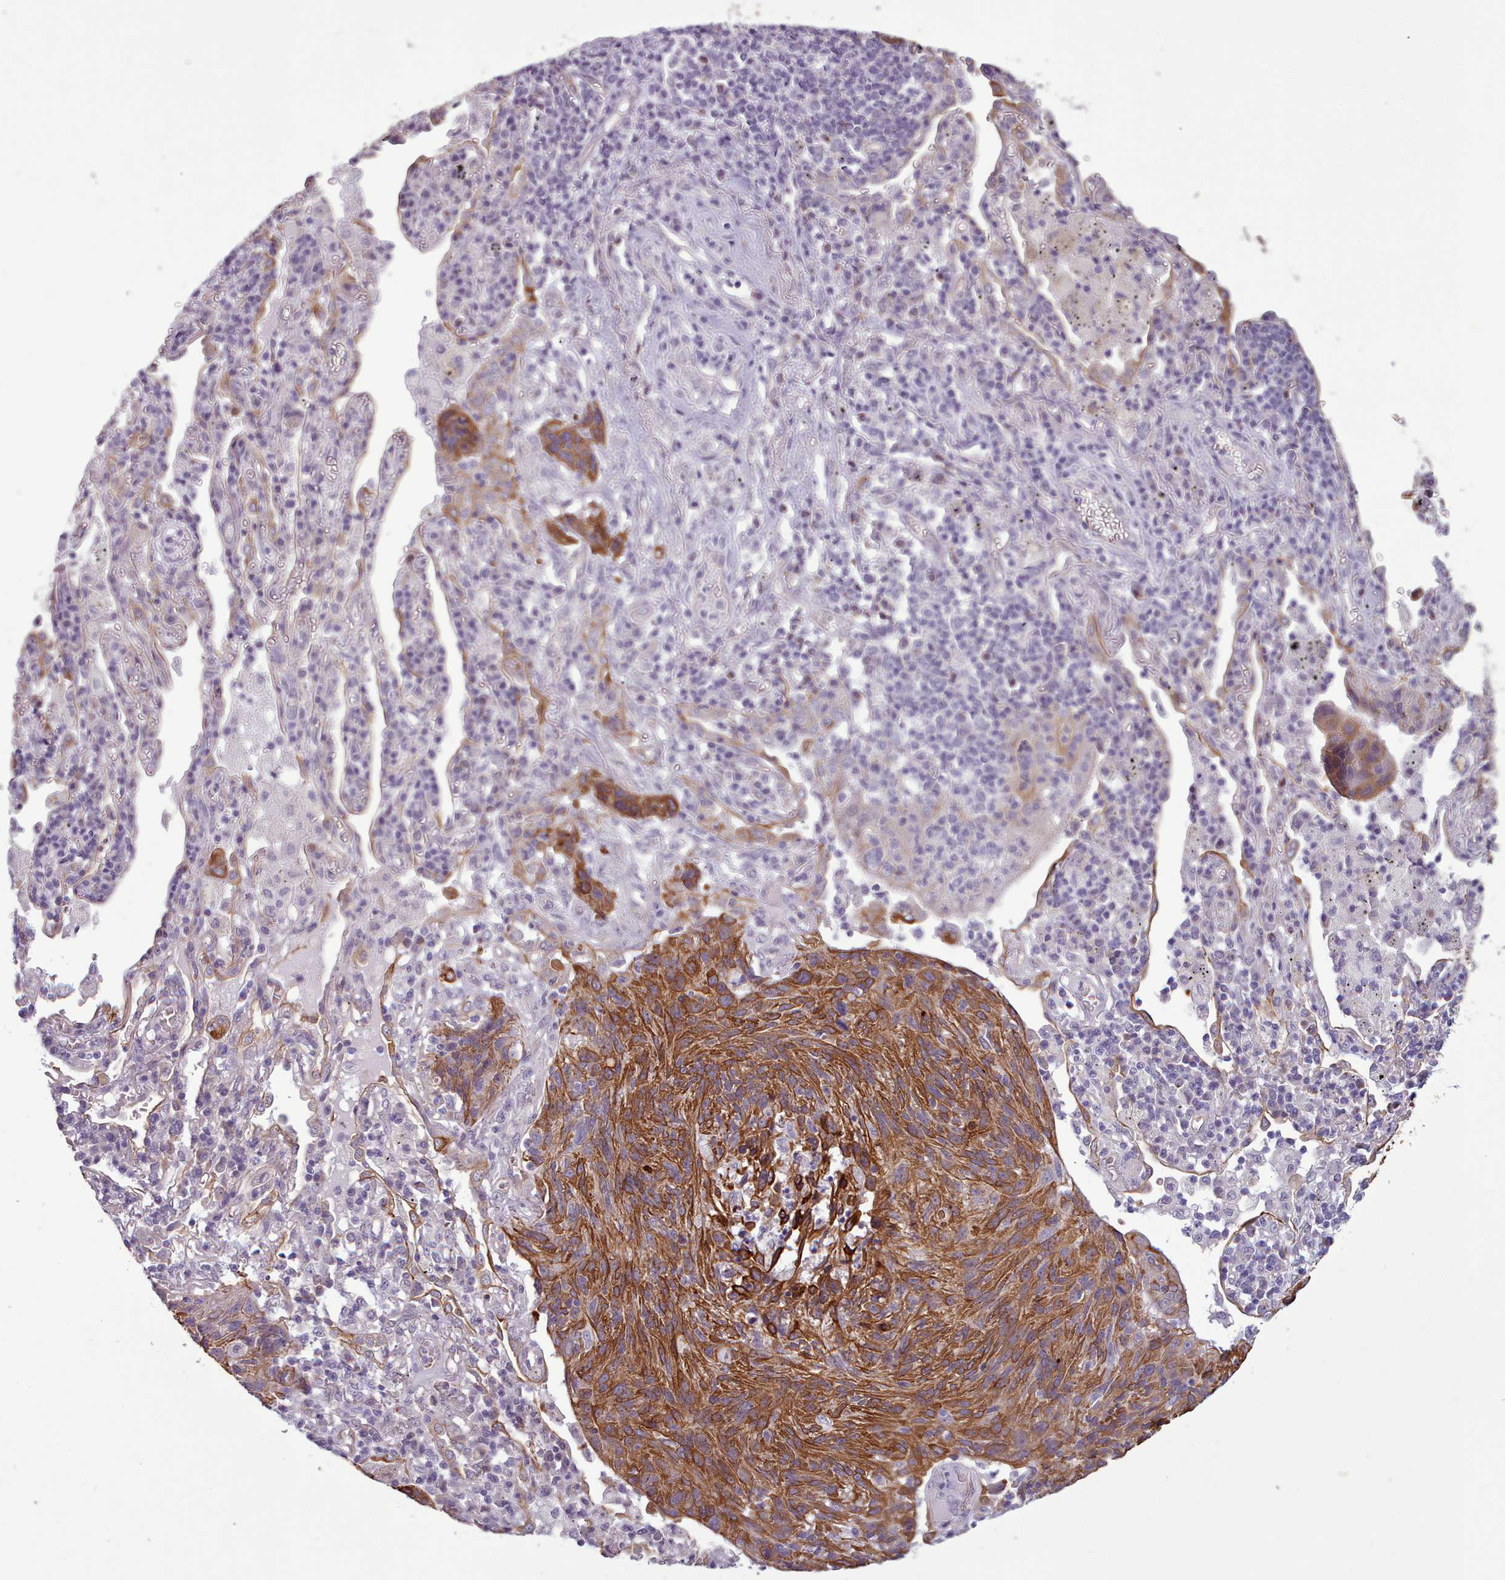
{"staining": {"intensity": "strong", "quantity": ">75%", "location": "cytoplasmic/membranous"}, "tissue": "lung cancer", "cell_type": "Tumor cells", "image_type": "cancer", "snomed": [{"axis": "morphology", "description": "Squamous cell carcinoma, NOS"}, {"axis": "topography", "description": "Lung"}], "caption": "This photomicrograph shows lung squamous cell carcinoma stained with immunohistochemistry to label a protein in brown. The cytoplasmic/membranous of tumor cells show strong positivity for the protein. Nuclei are counter-stained blue.", "gene": "PLD4", "patient": {"sex": "female", "age": 66}}